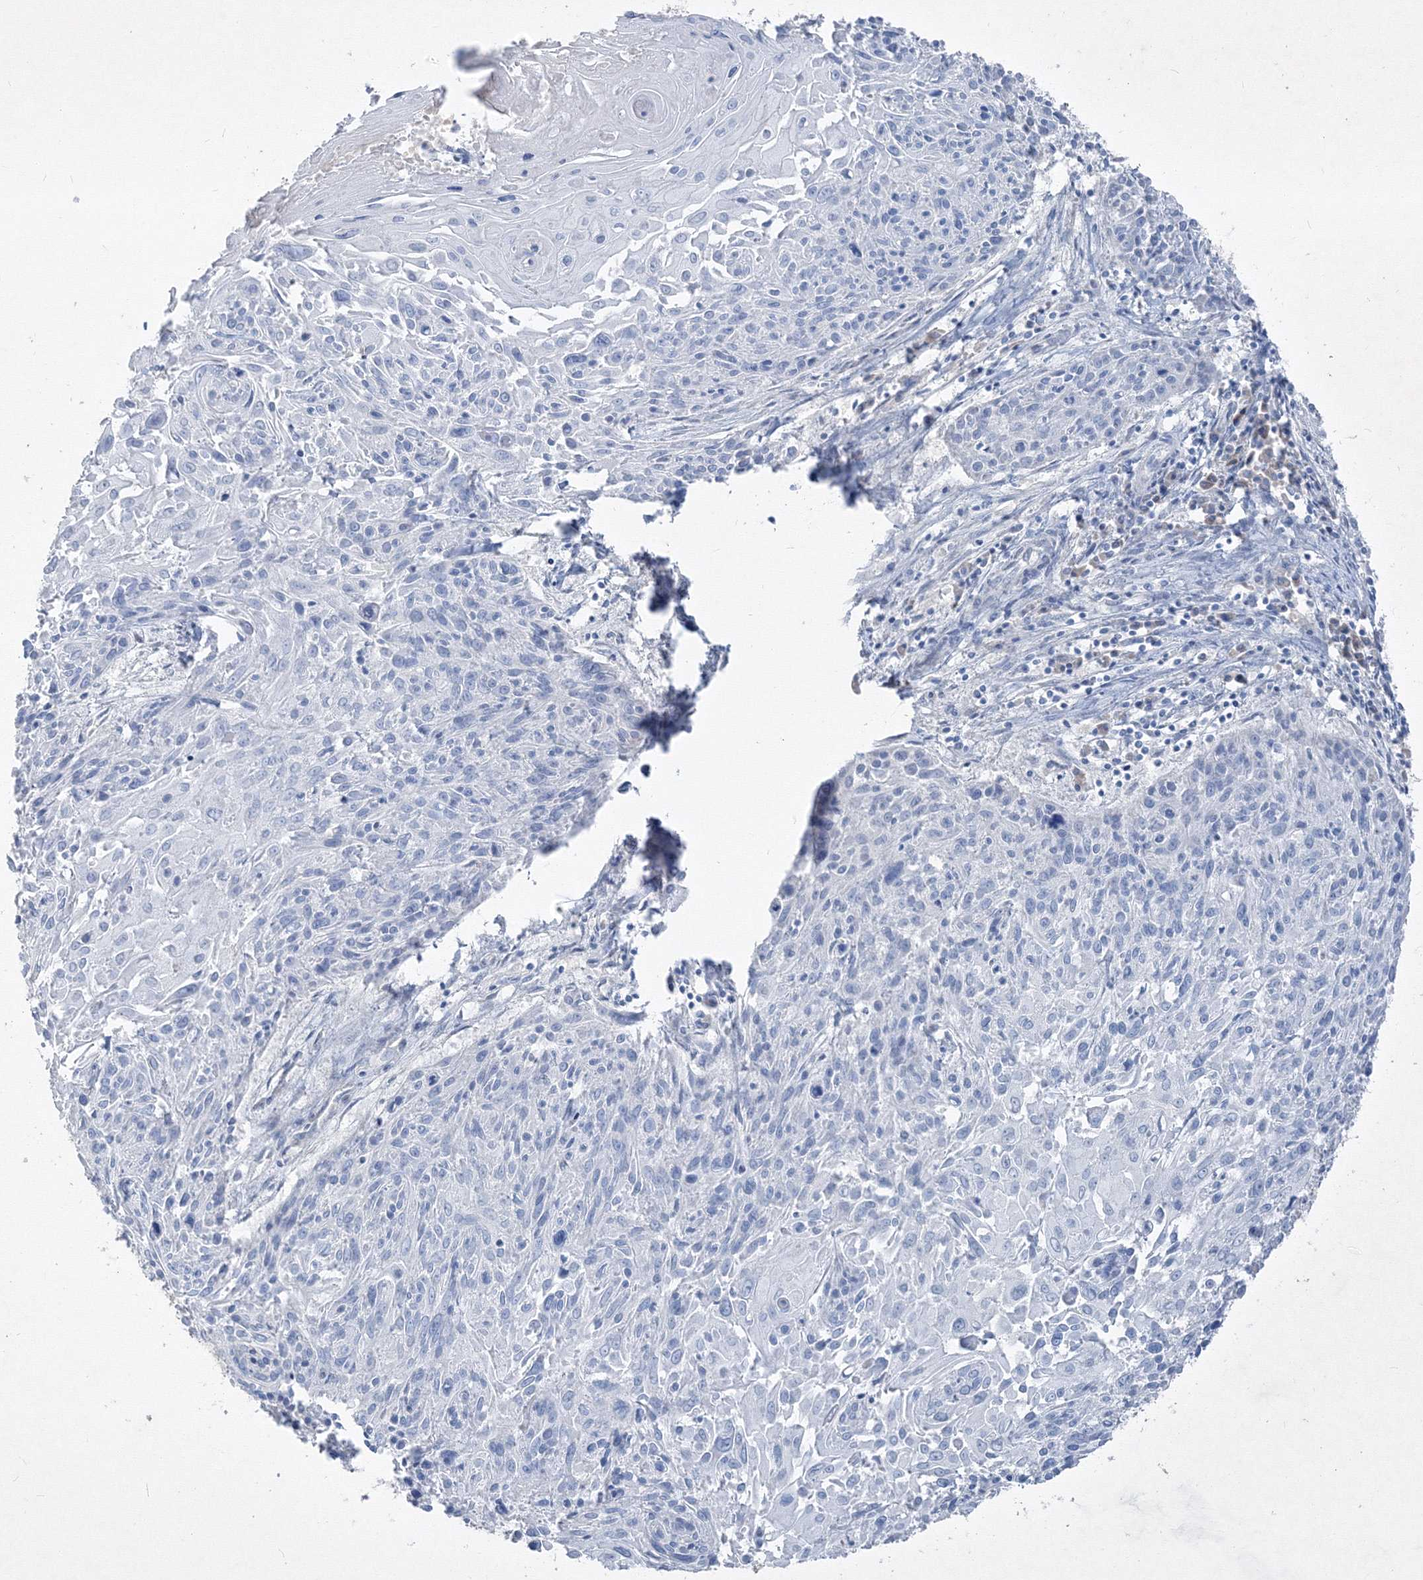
{"staining": {"intensity": "negative", "quantity": "none", "location": "none"}, "tissue": "cervical cancer", "cell_type": "Tumor cells", "image_type": "cancer", "snomed": [{"axis": "morphology", "description": "Squamous cell carcinoma, NOS"}, {"axis": "topography", "description": "Cervix"}], "caption": "This is an immunohistochemistry photomicrograph of human cervical squamous cell carcinoma. There is no expression in tumor cells.", "gene": "IFNAR1", "patient": {"sex": "female", "age": 51}}